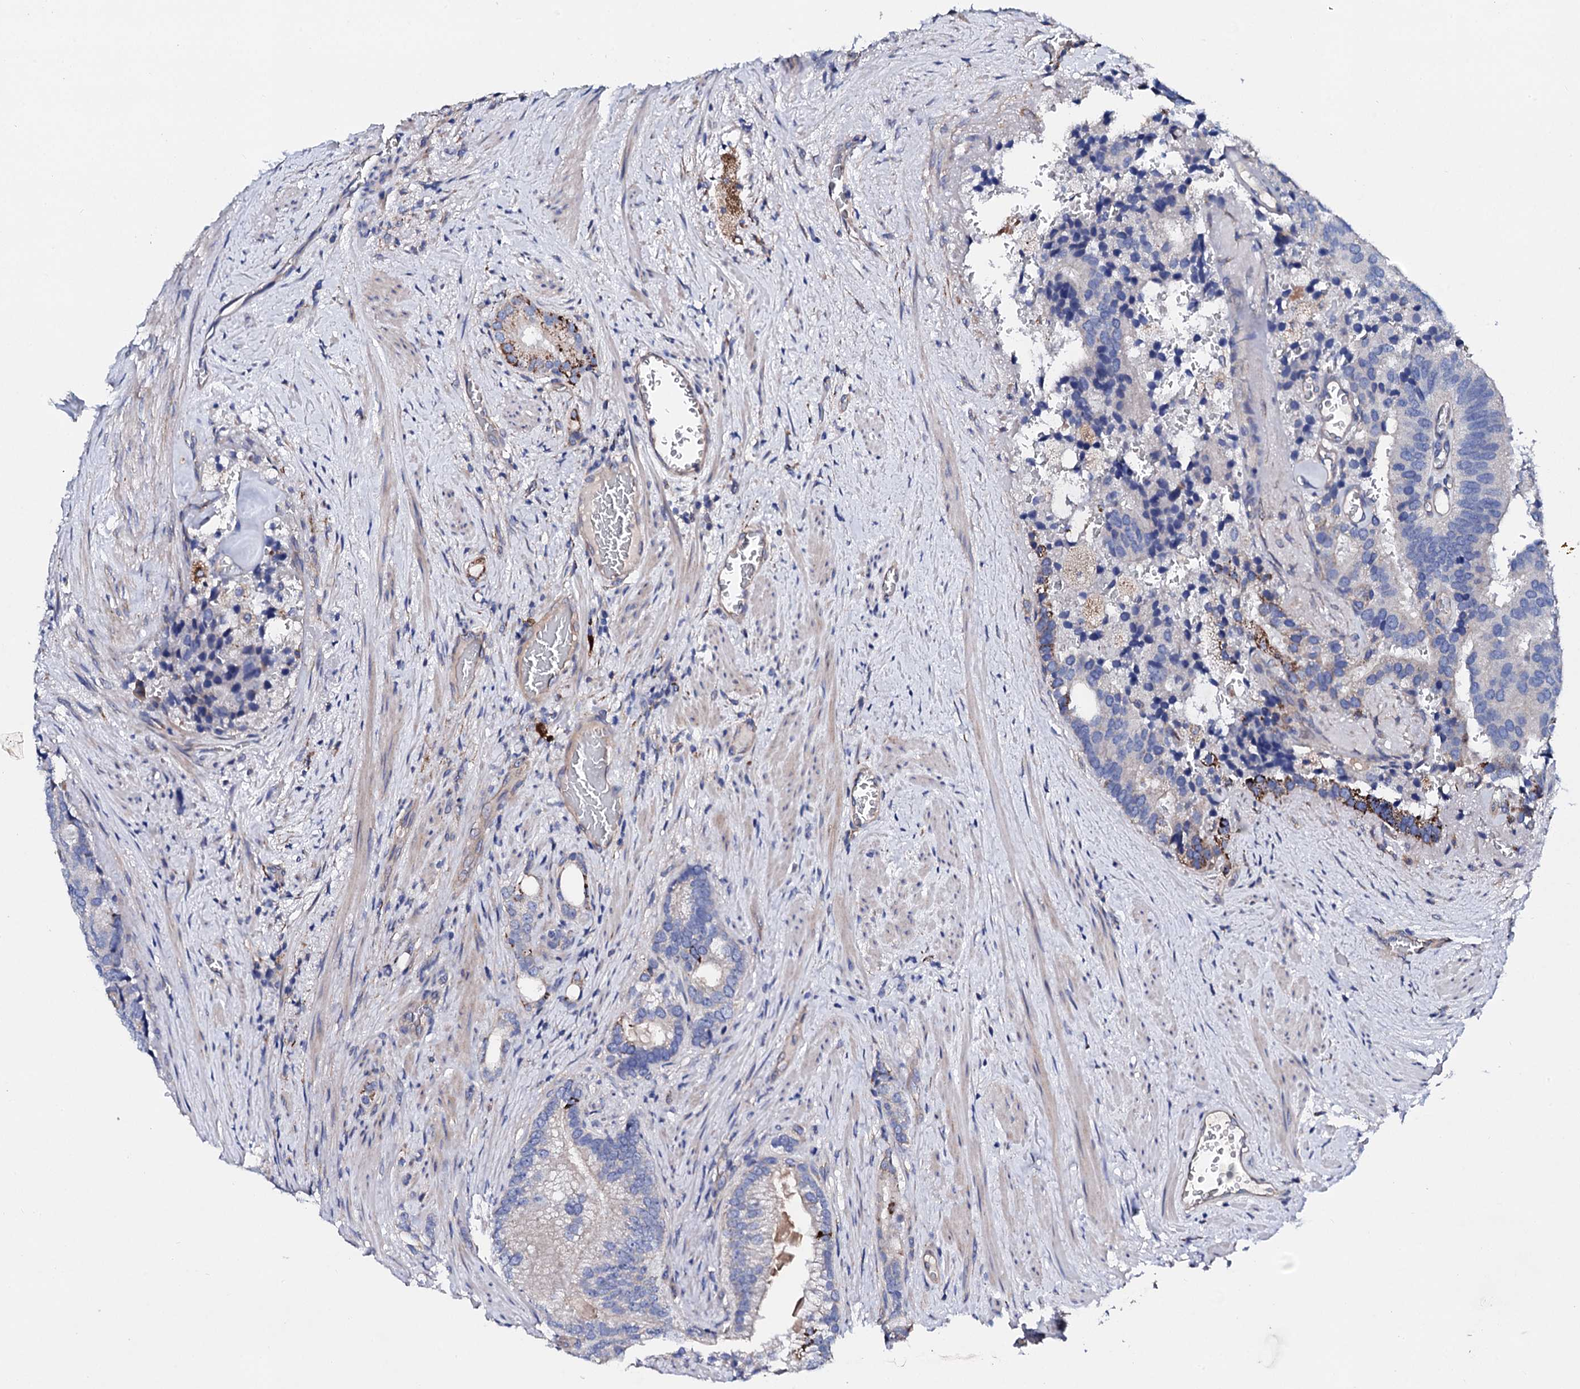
{"staining": {"intensity": "negative", "quantity": "none", "location": "none"}, "tissue": "prostate cancer", "cell_type": "Tumor cells", "image_type": "cancer", "snomed": [{"axis": "morphology", "description": "Adenocarcinoma, Low grade"}, {"axis": "topography", "description": "Prostate"}], "caption": "Adenocarcinoma (low-grade) (prostate) stained for a protein using immunohistochemistry (IHC) displays no positivity tumor cells.", "gene": "KLHL32", "patient": {"sex": "male", "age": 71}}